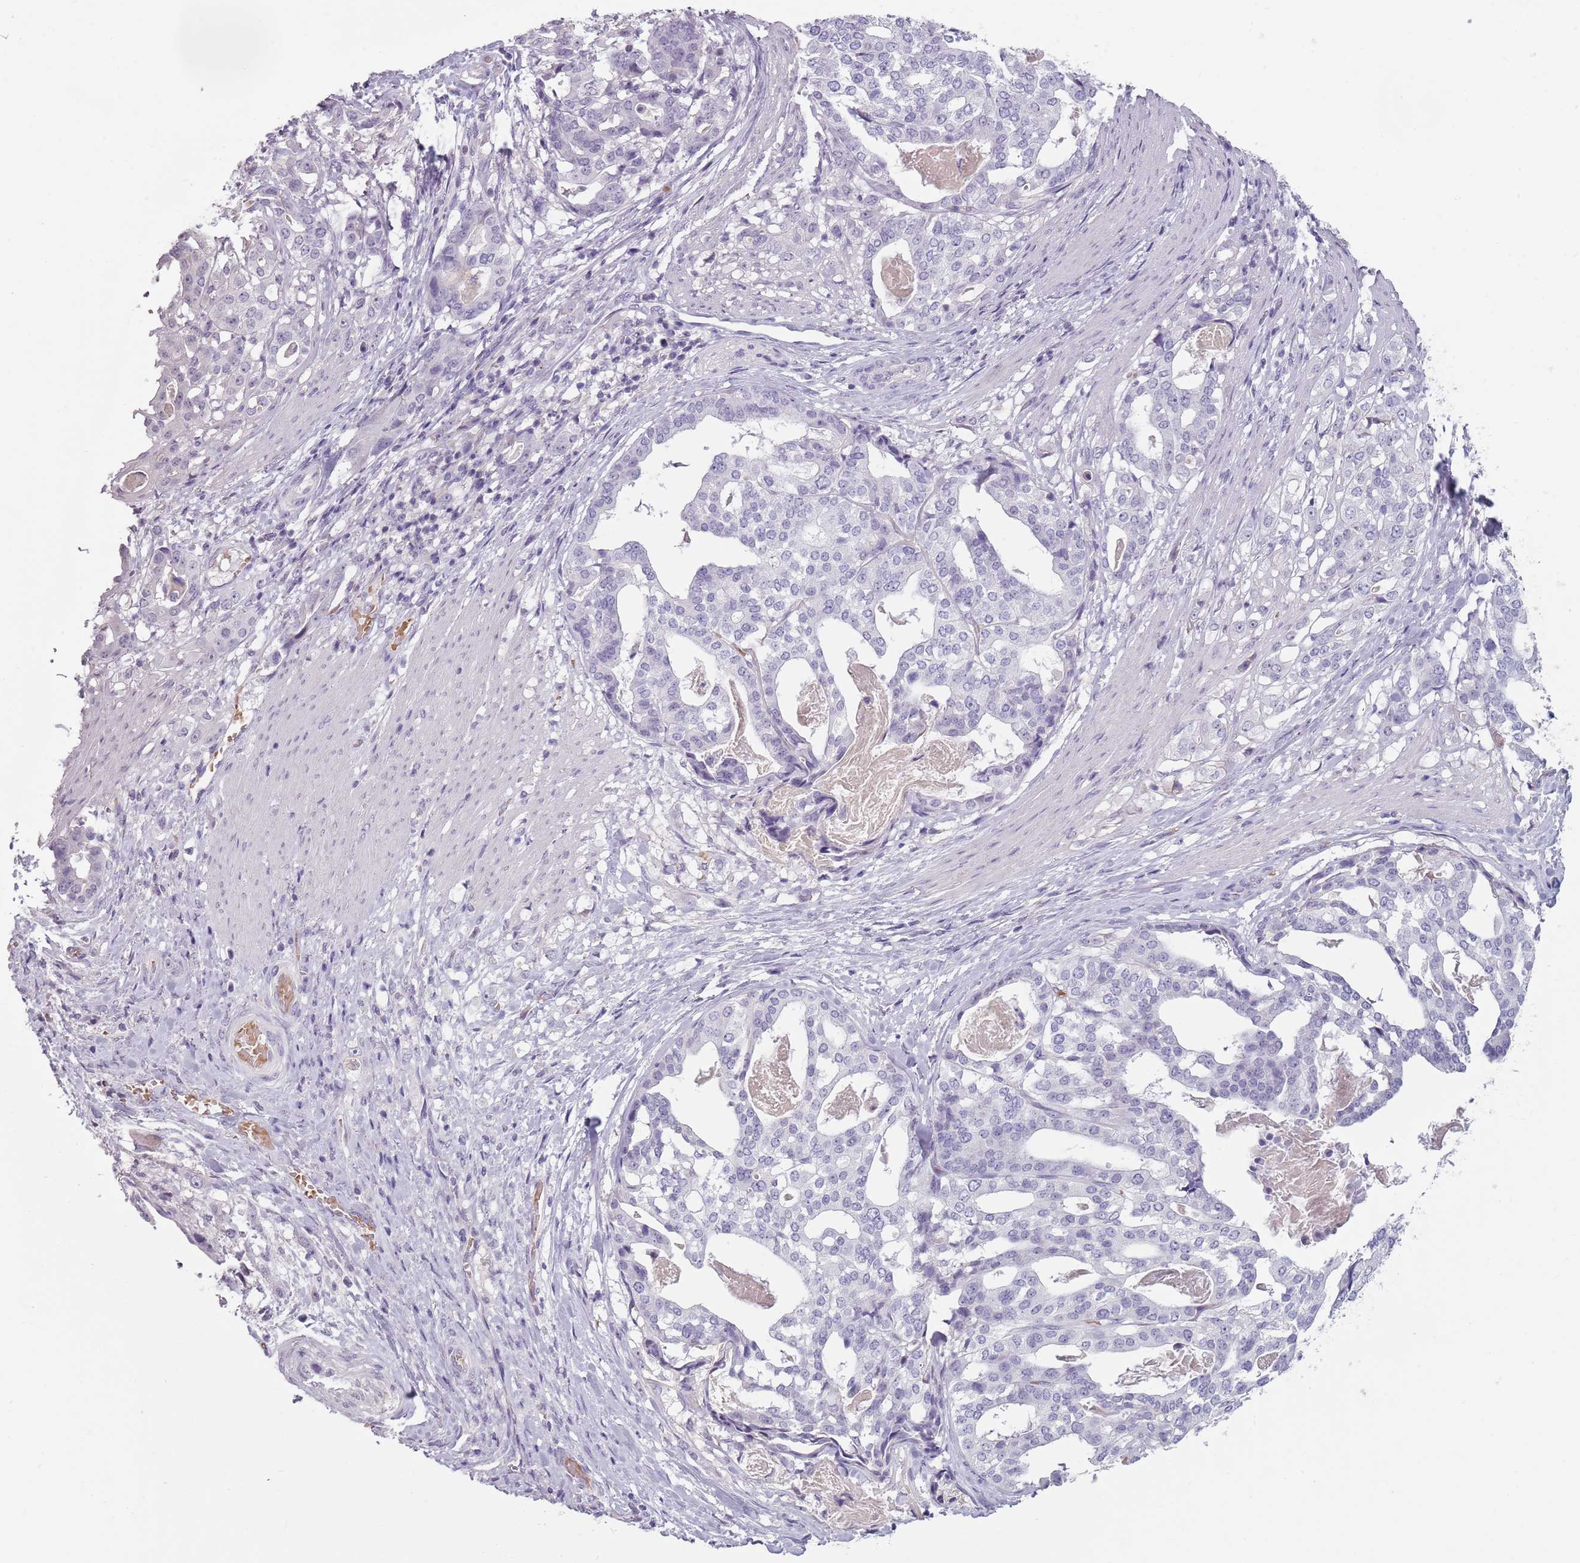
{"staining": {"intensity": "negative", "quantity": "none", "location": "none"}, "tissue": "stomach cancer", "cell_type": "Tumor cells", "image_type": "cancer", "snomed": [{"axis": "morphology", "description": "Adenocarcinoma, NOS"}, {"axis": "topography", "description": "Stomach"}], "caption": "Immunohistochemical staining of adenocarcinoma (stomach) displays no significant positivity in tumor cells. Brightfield microscopy of immunohistochemistry (IHC) stained with DAB (3,3'-diaminobenzidine) (brown) and hematoxylin (blue), captured at high magnification.", "gene": "PIEZO1", "patient": {"sex": "male", "age": 48}}